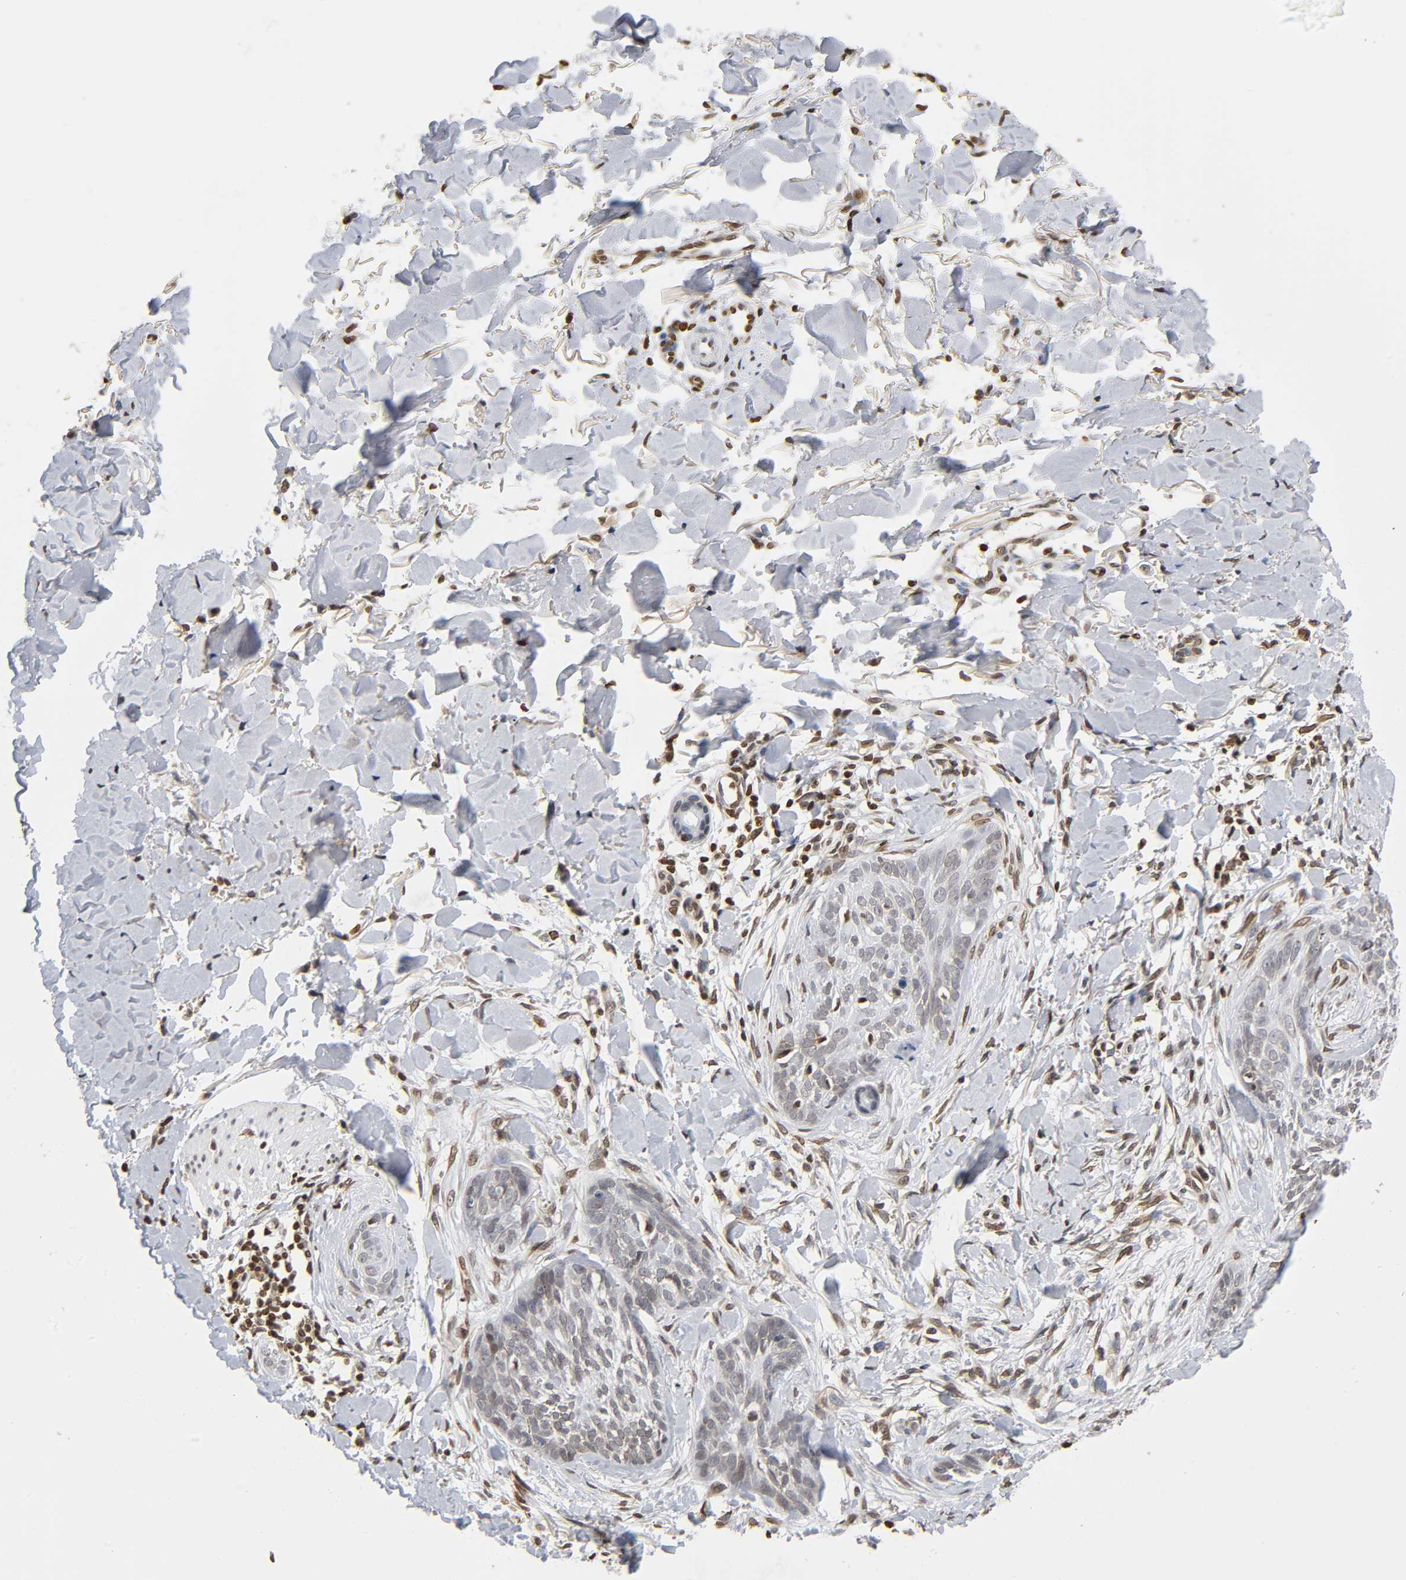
{"staining": {"intensity": "moderate", "quantity": "25%-75%", "location": "nuclear"}, "tissue": "skin cancer", "cell_type": "Tumor cells", "image_type": "cancer", "snomed": [{"axis": "morphology", "description": "Normal tissue, NOS"}, {"axis": "morphology", "description": "Basal cell carcinoma"}, {"axis": "topography", "description": "Skin"}], "caption": "Tumor cells display moderate nuclear expression in approximately 25%-75% of cells in basal cell carcinoma (skin). (DAB (3,3'-diaminobenzidine) = brown stain, brightfield microscopy at high magnification).", "gene": "HOXA6", "patient": {"sex": "male", "age": 71}}